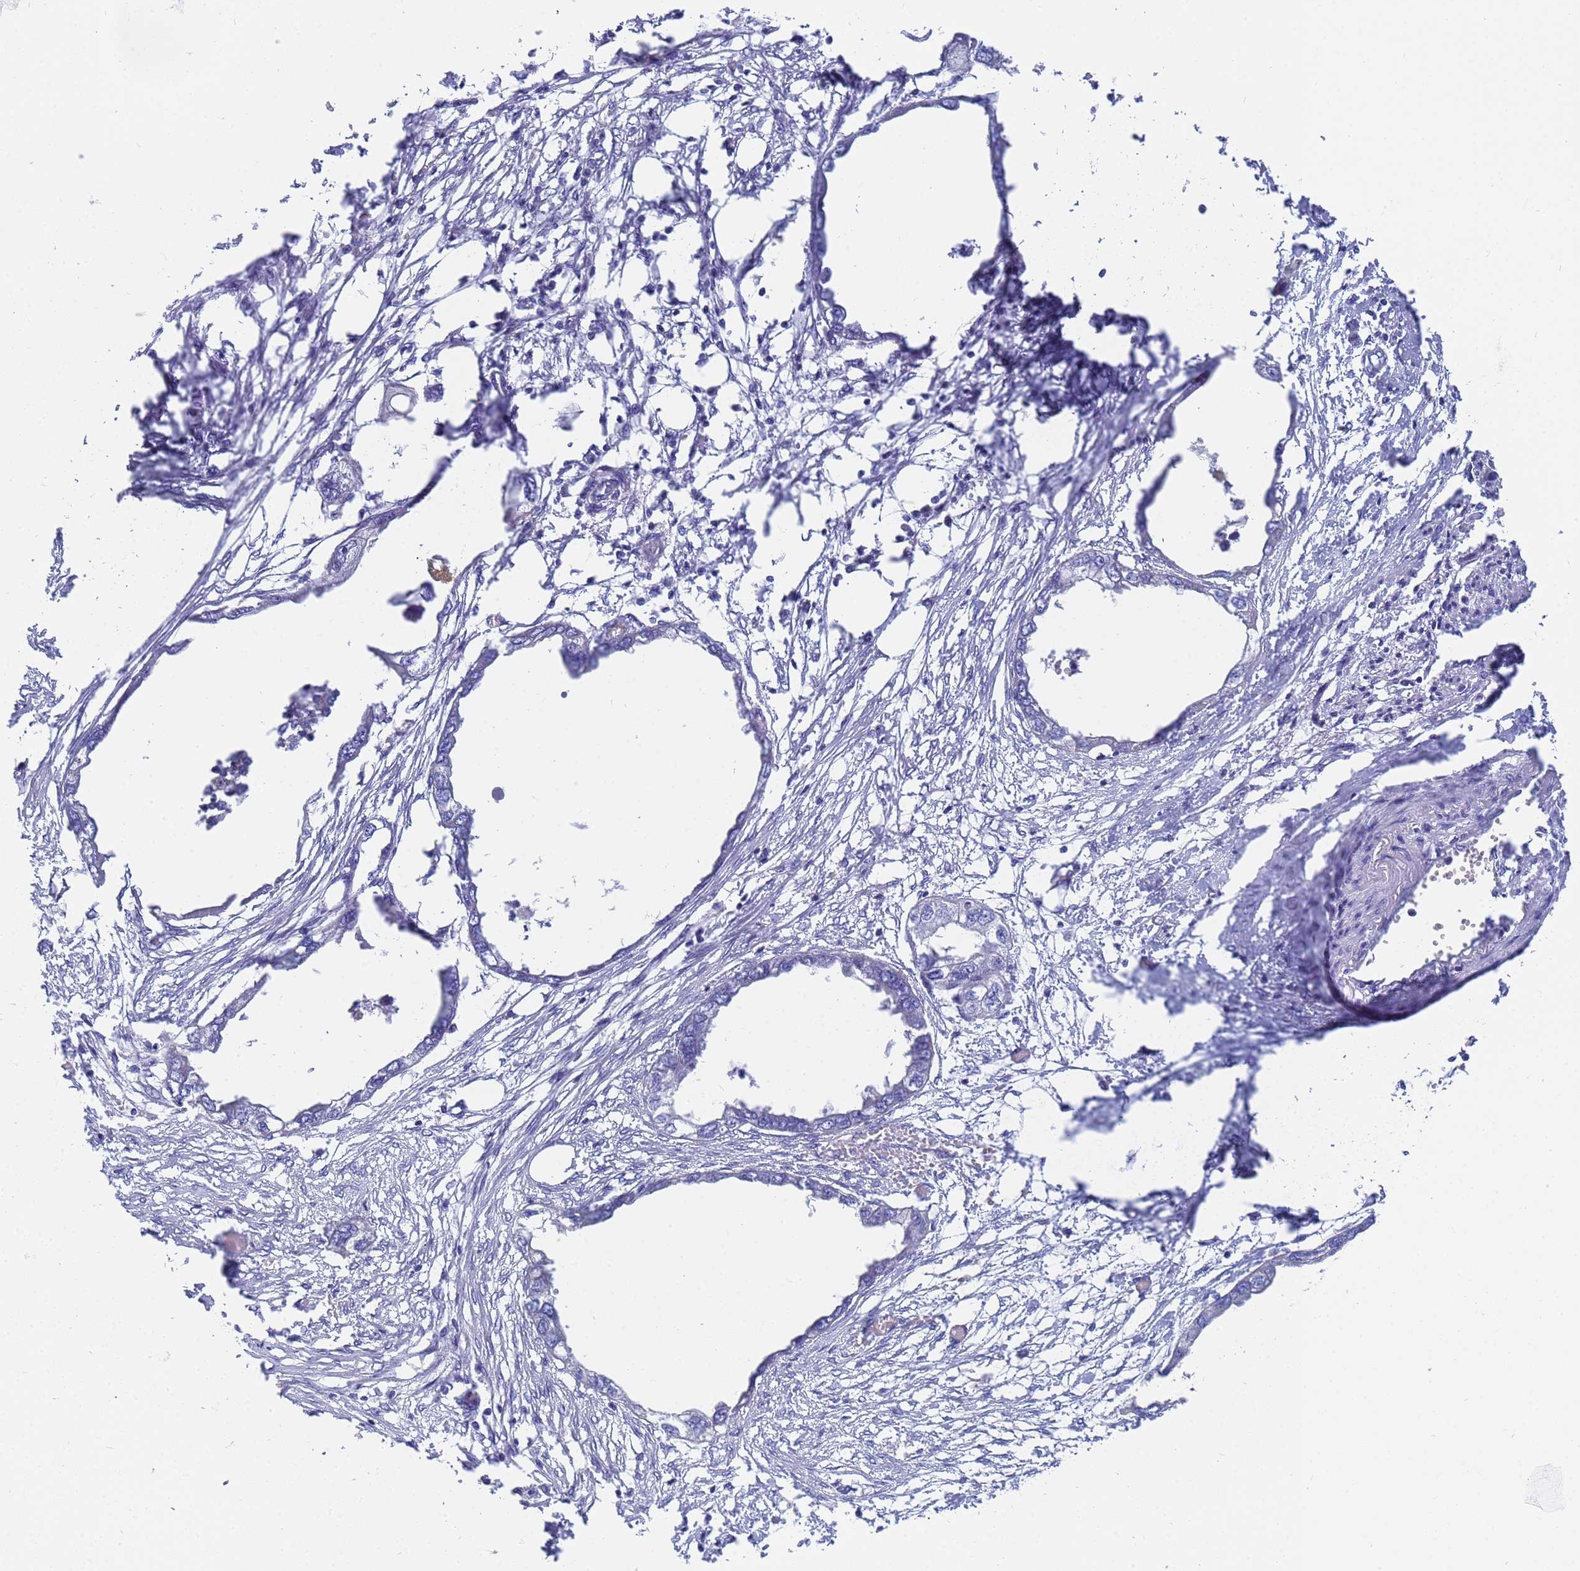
{"staining": {"intensity": "negative", "quantity": "none", "location": "none"}, "tissue": "endometrial cancer", "cell_type": "Tumor cells", "image_type": "cancer", "snomed": [{"axis": "morphology", "description": "Adenocarcinoma, NOS"}, {"axis": "morphology", "description": "Adenocarcinoma, metastatic, NOS"}, {"axis": "topography", "description": "Adipose tissue"}, {"axis": "topography", "description": "Endometrium"}], "caption": "Tumor cells show no significant protein positivity in endometrial cancer. (Brightfield microscopy of DAB immunohistochemistry (IHC) at high magnification).", "gene": "TM4SF4", "patient": {"sex": "female", "age": 67}}